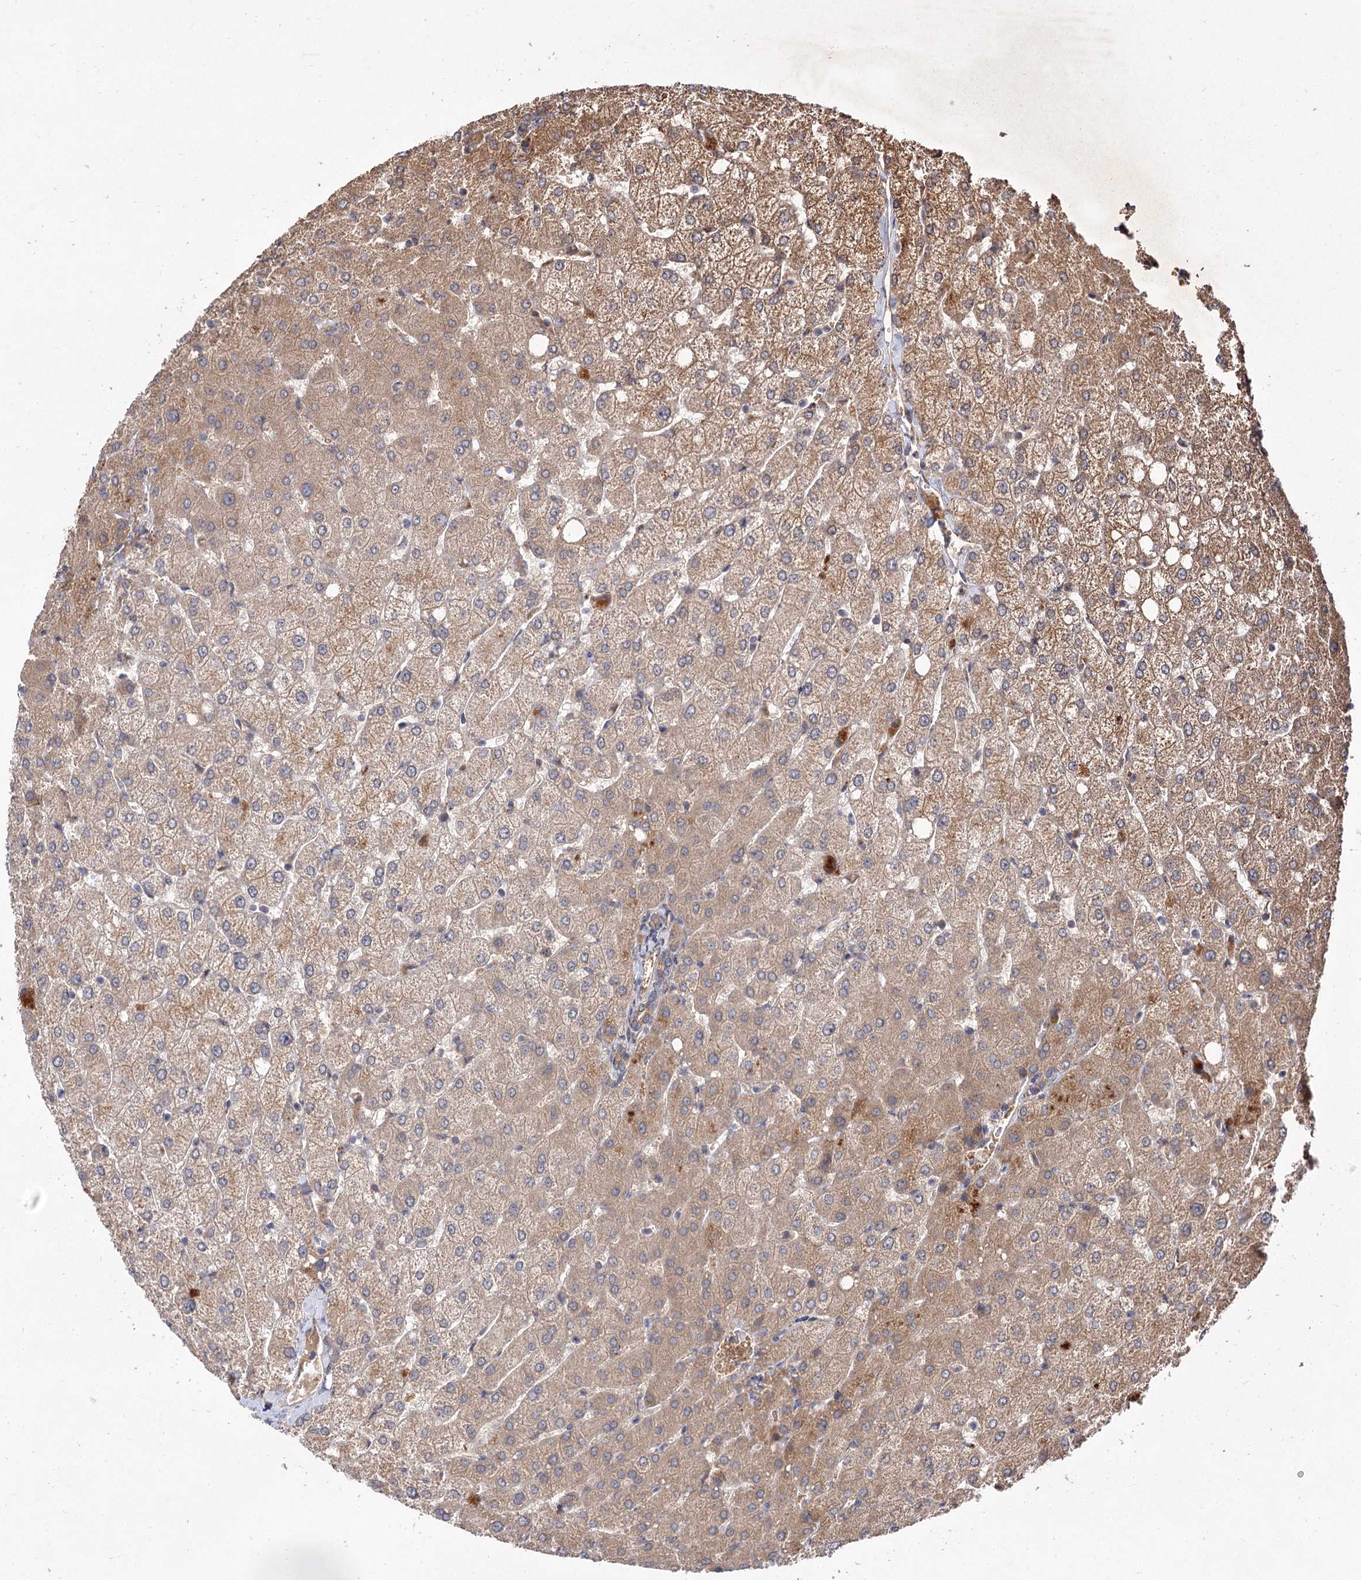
{"staining": {"intensity": "negative", "quantity": "none", "location": "none"}, "tissue": "liver", "cell_type": "Cholangiocytes", "image_type": "normal", "snomed": [{"axis": "morphology", "description": "Normal tissue, NOS"}, {"axis": "topography", "description": "Liver"}], "caption": "This is a image of immunohistochemistry (IHC) staining of normal liver, which shows no expression in cholangiocytes.", "gene": "FBXW8", "patient": {"sex": "female", "age": 54}}